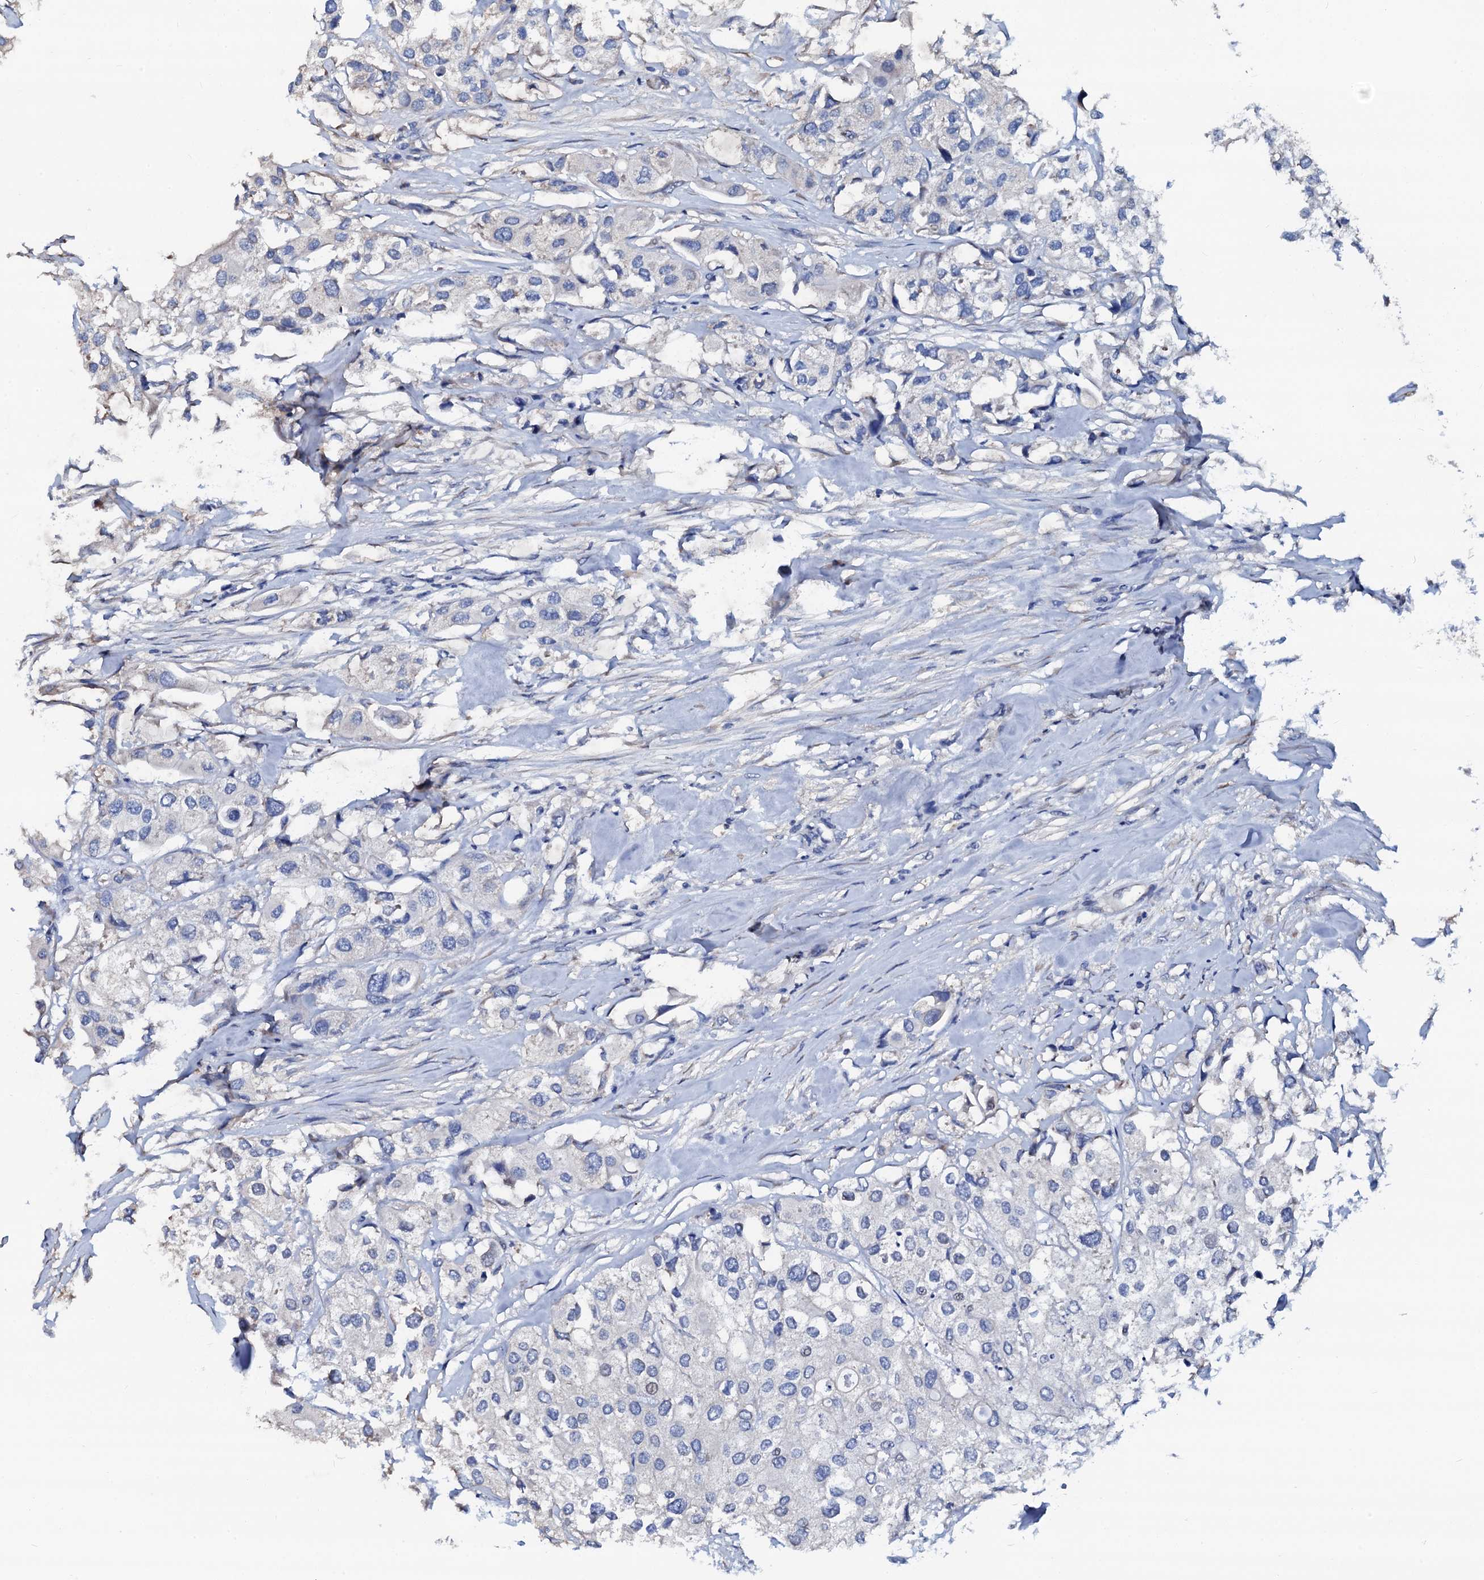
{"staining": {"intensity": "negative", "quantity": "none", "location": "none"}, "tissue": "urothelial cancer", "cell_type": "Tumor cells", "image_type": "cancer", "snomed": [{"axis": "morphology", "description": "Urothelial carcinoma, High grade"}, {"axis": "topography", "description": "Urinary bladder"}], "caption": "High power microscopy histopathology image of an immunohistochemistry photomicrograph of urothelial cancer, revealing no significant positivity in tumor cells. (DAB (3,3'-diaminobenzidine) IHC visualized using brightfield microscopy, high magnification).", "gene": "AKAP3", "patient": {"sex": "male", "age": 64}}